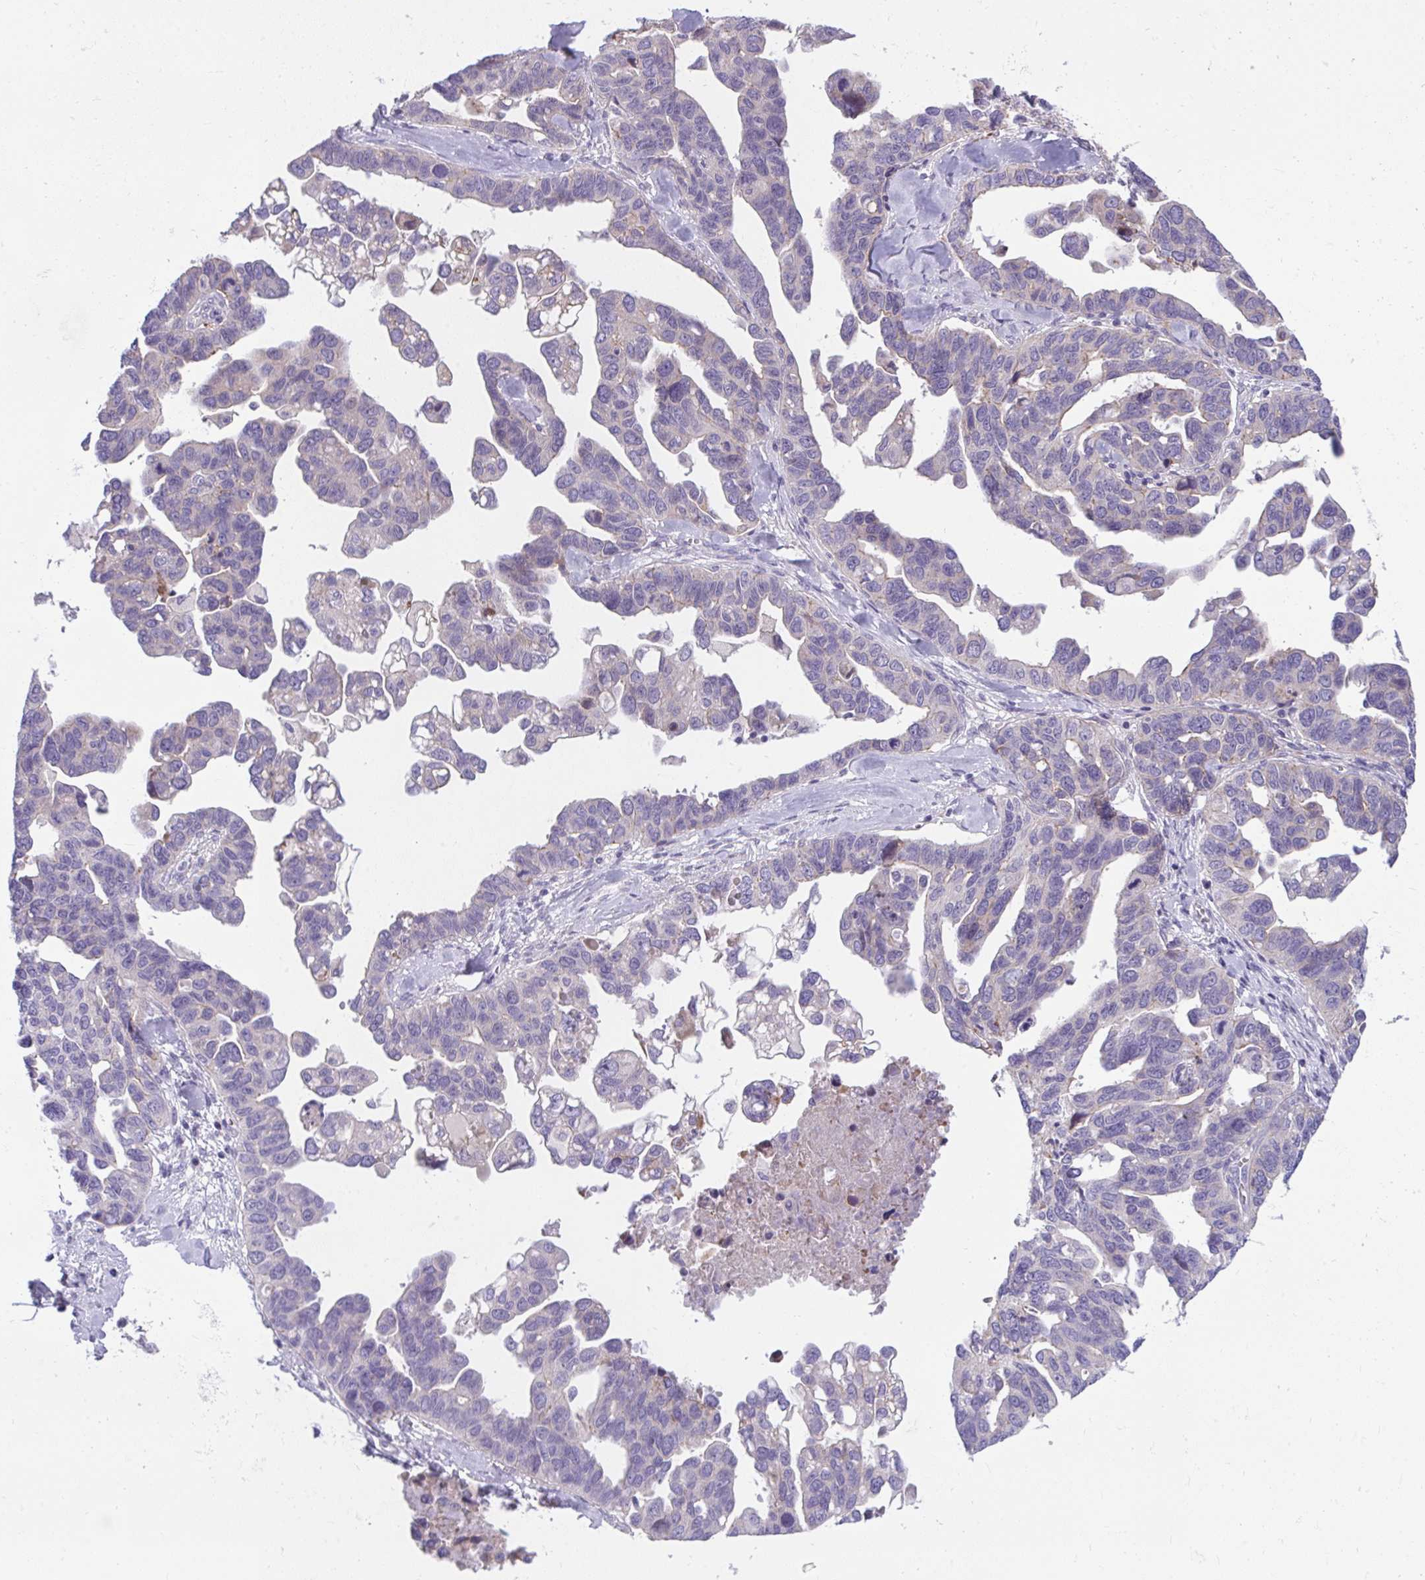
{"staining": {"intensity": "negative", "quantity": "none", "location": "none"}, "tissue": "ovarian cancer", "cell_type": "Tumor cells", "image_type": "cancer", "snomed": [{"axis": "morphology", "description": "Cystadenocarcinoma, serous, NOS"}, {"axis": "topography", "description": "Ovary"}], "caption": "Human ovarian cancer stained for a protein using IHC exhibits no staining in tumor cells.", "gene": "PIGZ", "patient": {"sex": "female", "age": 69}}